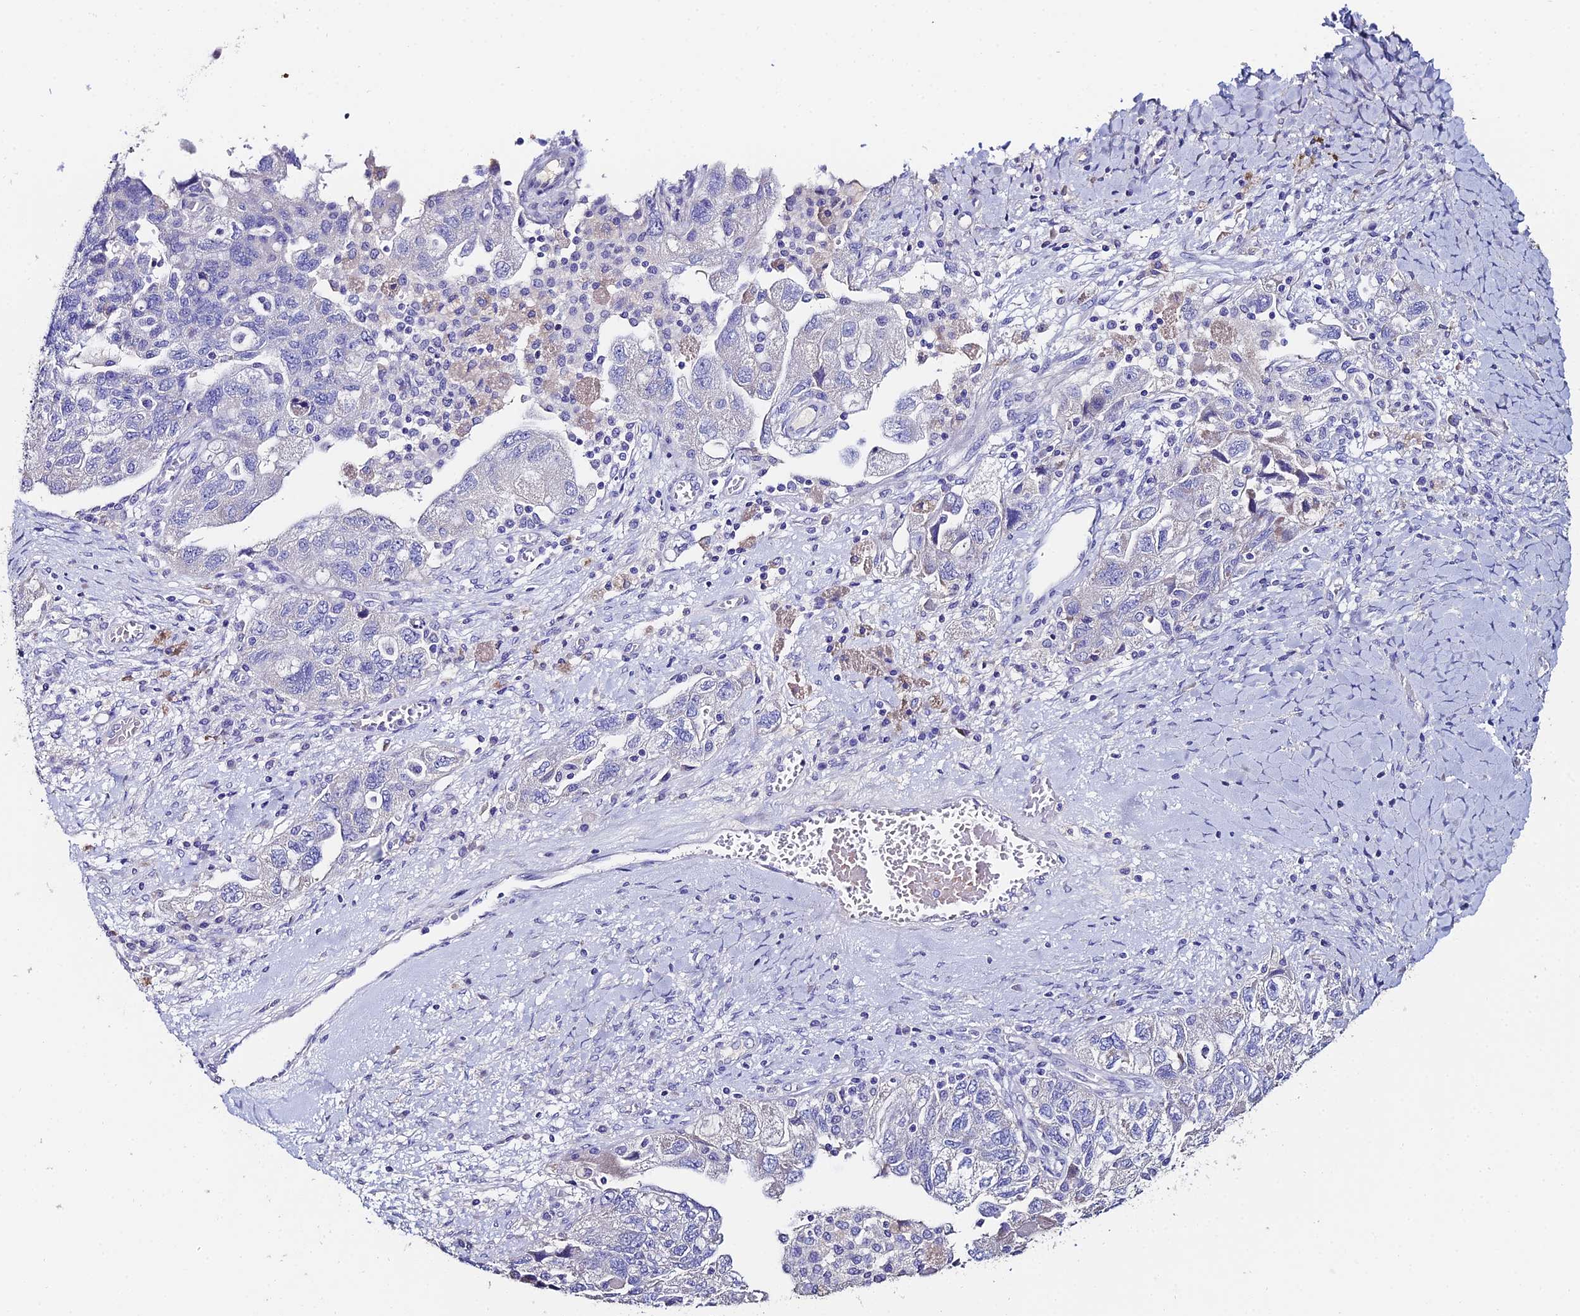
{"staining": {"intensity": "negative", "quantity": "none", "location": "none"}, "tissue": "ovarian cancer", "cell_type": "Tumor cells", "image_type": "cancer", "snomed": [{"axis": "morphology", "description": "Carcinoma, NOS"}, {"axis": "morphology", "description": "Cystadenocarcinoma, serous, NOS"}, {"axis": "topography", "description": "Ovary"}], "caption": "Tumor cells are negative for brown protein staining in ovarian carcinoma. (Immunohistochemistry, brightfield microscopy, high magnification).", "gene": "ESRRG", "patient": {"sex": "female", "age": 69}}